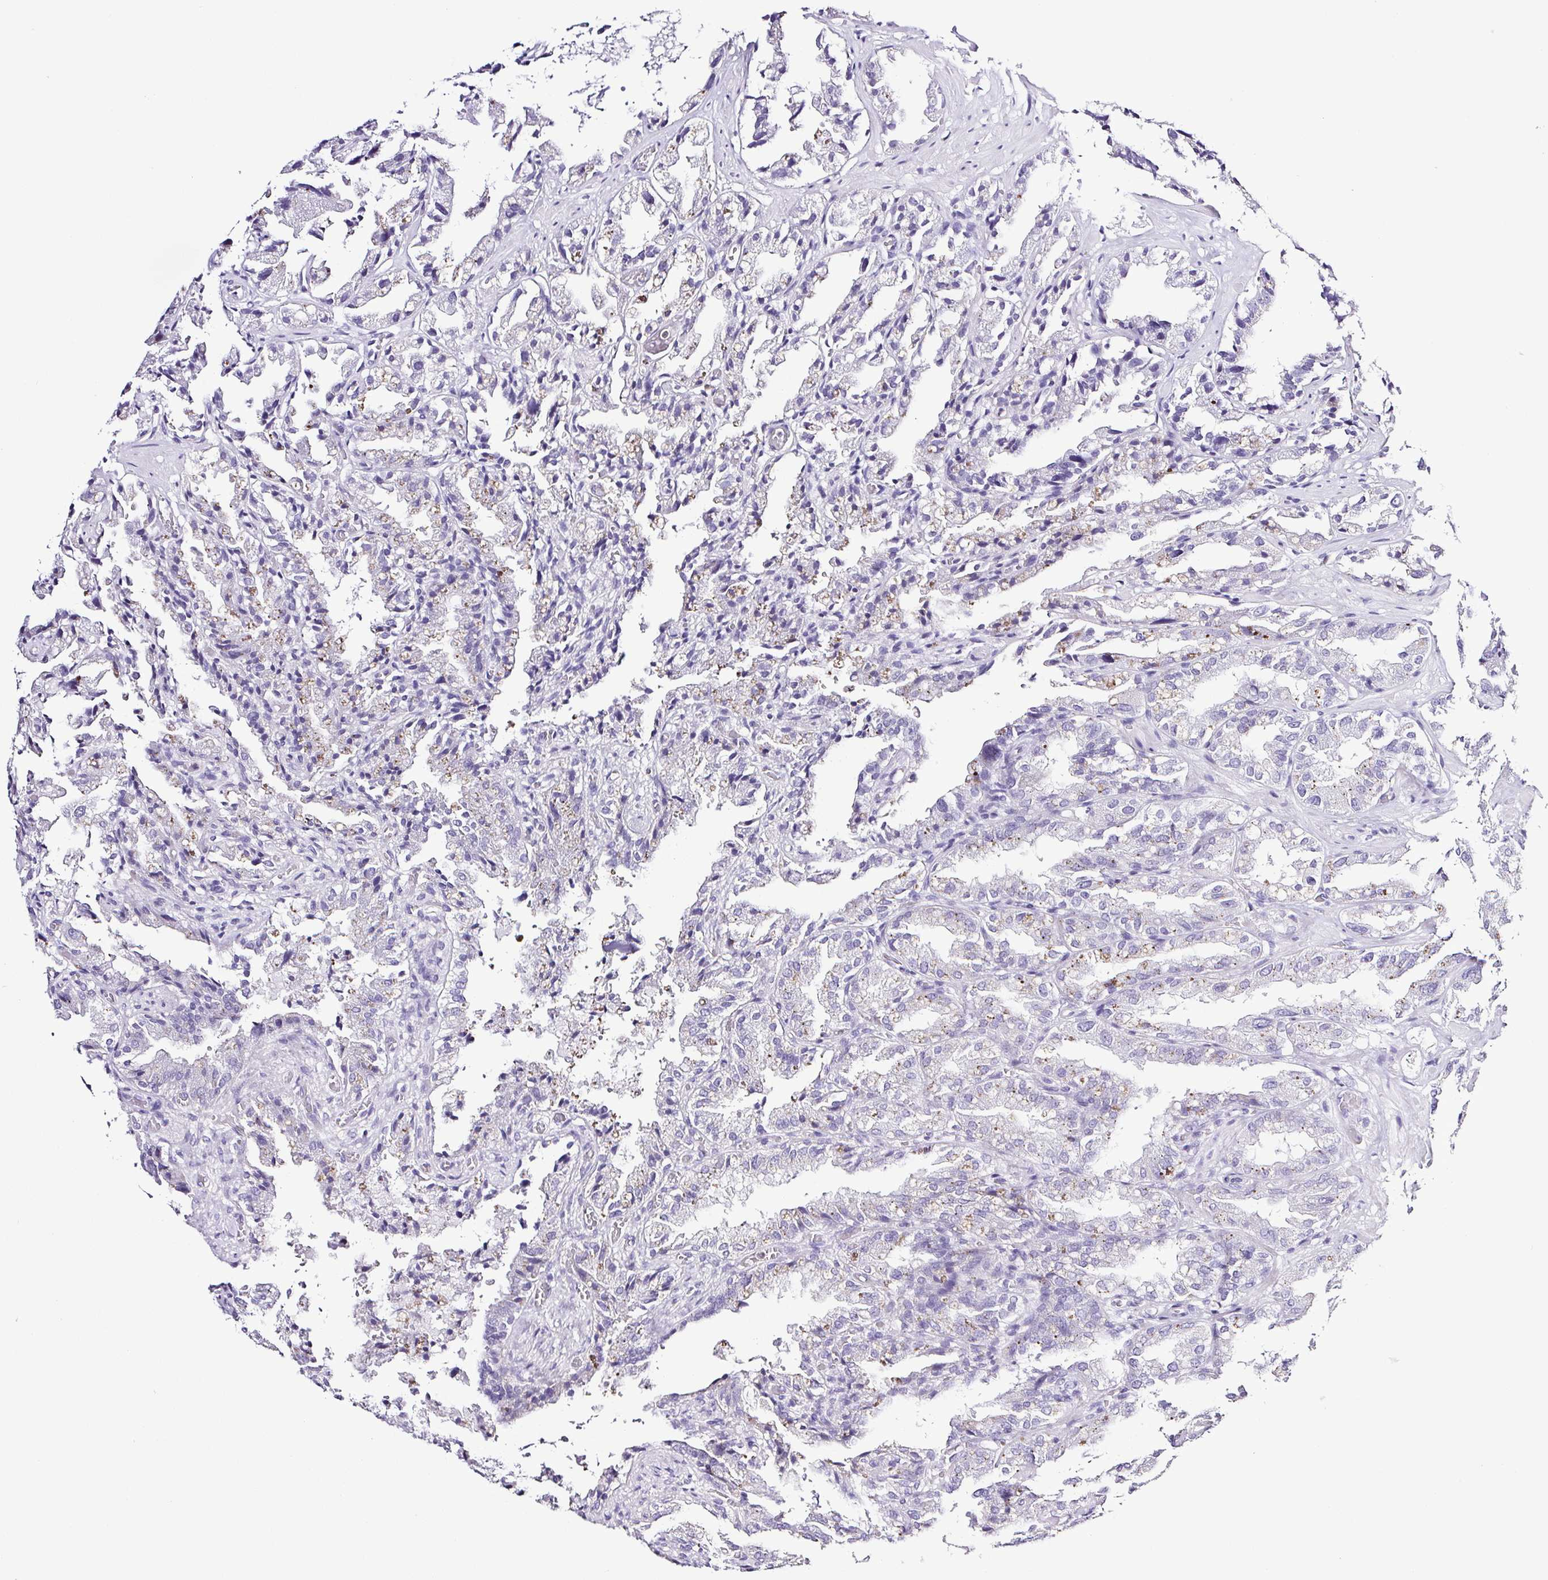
{"staining": {"intensity": "moderate", "quantity": "<25%", "location": "cytoplasmic/membranous"}, "tissue": "seminal vesicle", "cell_type": "Glandular cells", "image_type": "normal", "snomed": [{"axis": "morphology", "description": "Normal tissue, NOS"}, {"axis": "topography", "description": "Seminal veicle"}], "caption": "An immunohistochemistry (IHC) photomicrograph of unremarkable tissue is shown. Protein staining in brown highlights moderate cytoplasmic/membranous positivity in seminal vesicle within glandular cells. (brown staining indicates protein expression, while blue staining denotes nuclei).", "gene": "SYNPR", "patient": {"sex": "male", "age": 57}}